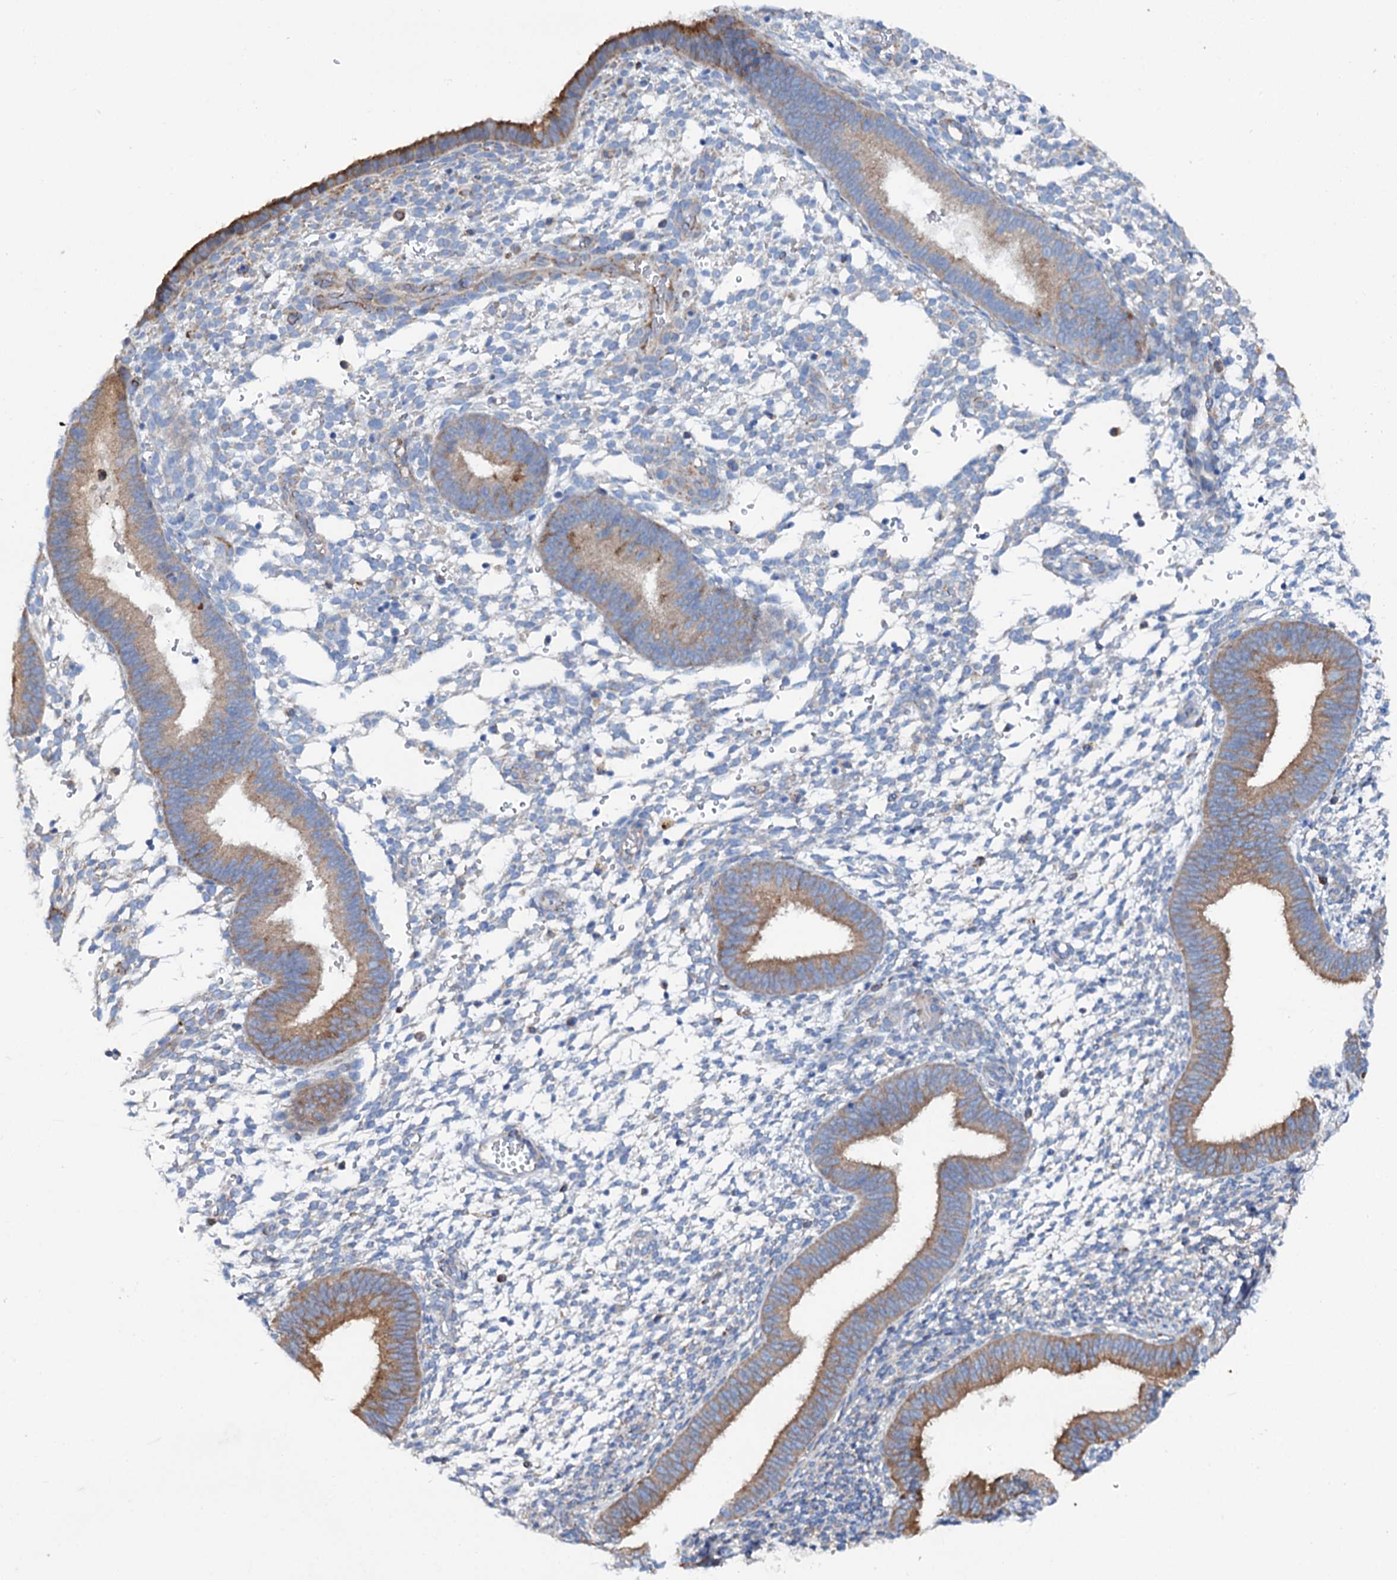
{"staining": {"intensity": "weak", "quantity": "<25%", "location": "cytoplasmic/membranous"}, "tissue": "endometrium", "cell_type": "Cells in endometrial stroma", "image_type": "normal", "snomed": [{"axis": "morphology", "description": "Normal tissue, NOS"}, {"axis": "topography", "description": "Uterus"}, {"axis": "topography", "description": "Endometrium"}], "caption": "Immunohistochemistry (IHC) micrograph of benign human endometrium stained for a protein (brown), which exhibits no expression in cells in endometrial stroma. (Immunohistochemistry (IHC), brightfield microscopy, high magnification).", "gene": "SHE", "patient": {"sex": "female", "age": 48}}